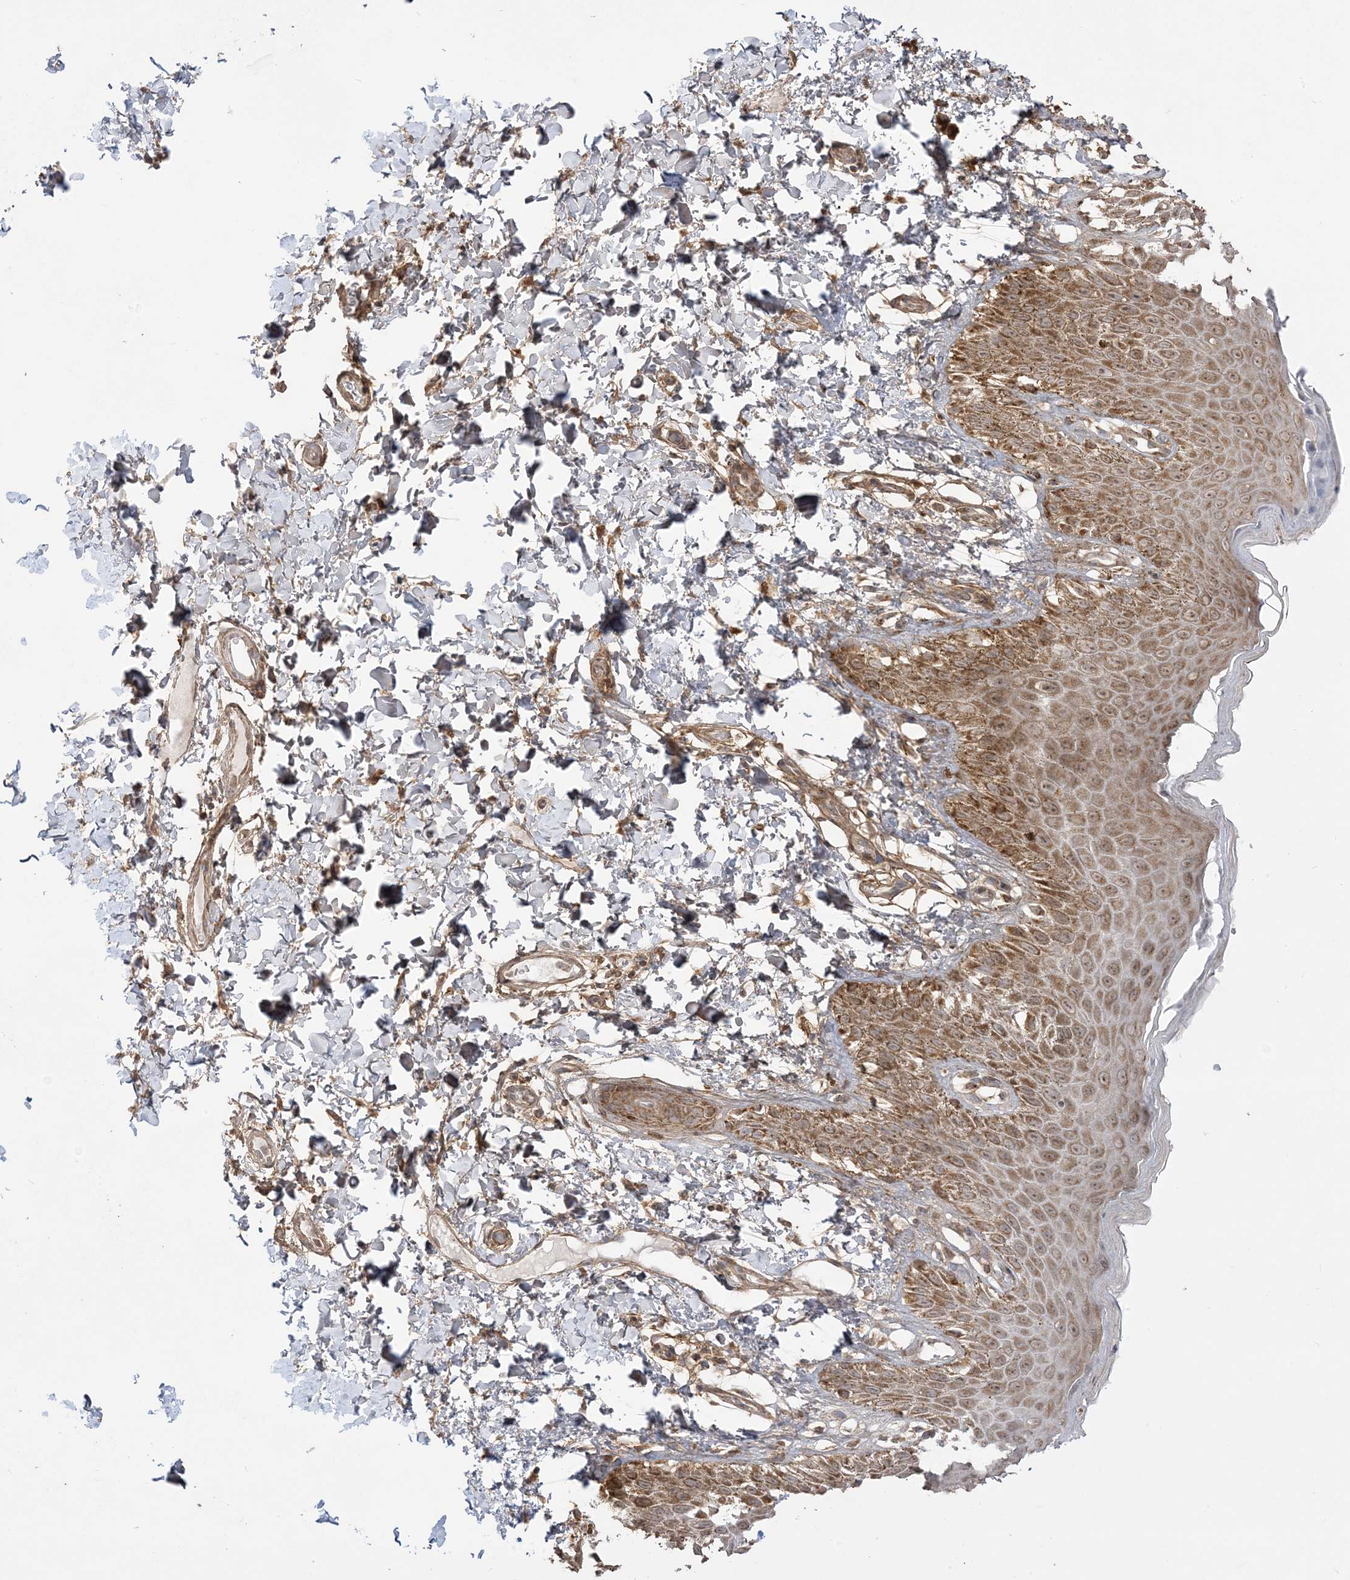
{"staining": {"intensity": "strong", "quantity": ">75%", "location": "cytoplasmic/membranous"}, "tissue": "skin", "cell_type": "Epidermal cells", "image_type": "normal", "snomed": [{"axis": "morphology", "description": "Normal tissue, NOS"}, {"axis": "topography", "description": "Anal"}], "caption": "A photomicrograph of human skin stained for a protein reveals strong cytoplasmic/membranous brown staining in epidermal cells. The staining was performed using DAB, with brown indicating positive protein expression. Nuclei are stained blue with hematoxylin.", "gene": "SIRT3", "patient": {"sex": "male", "age": 44}}